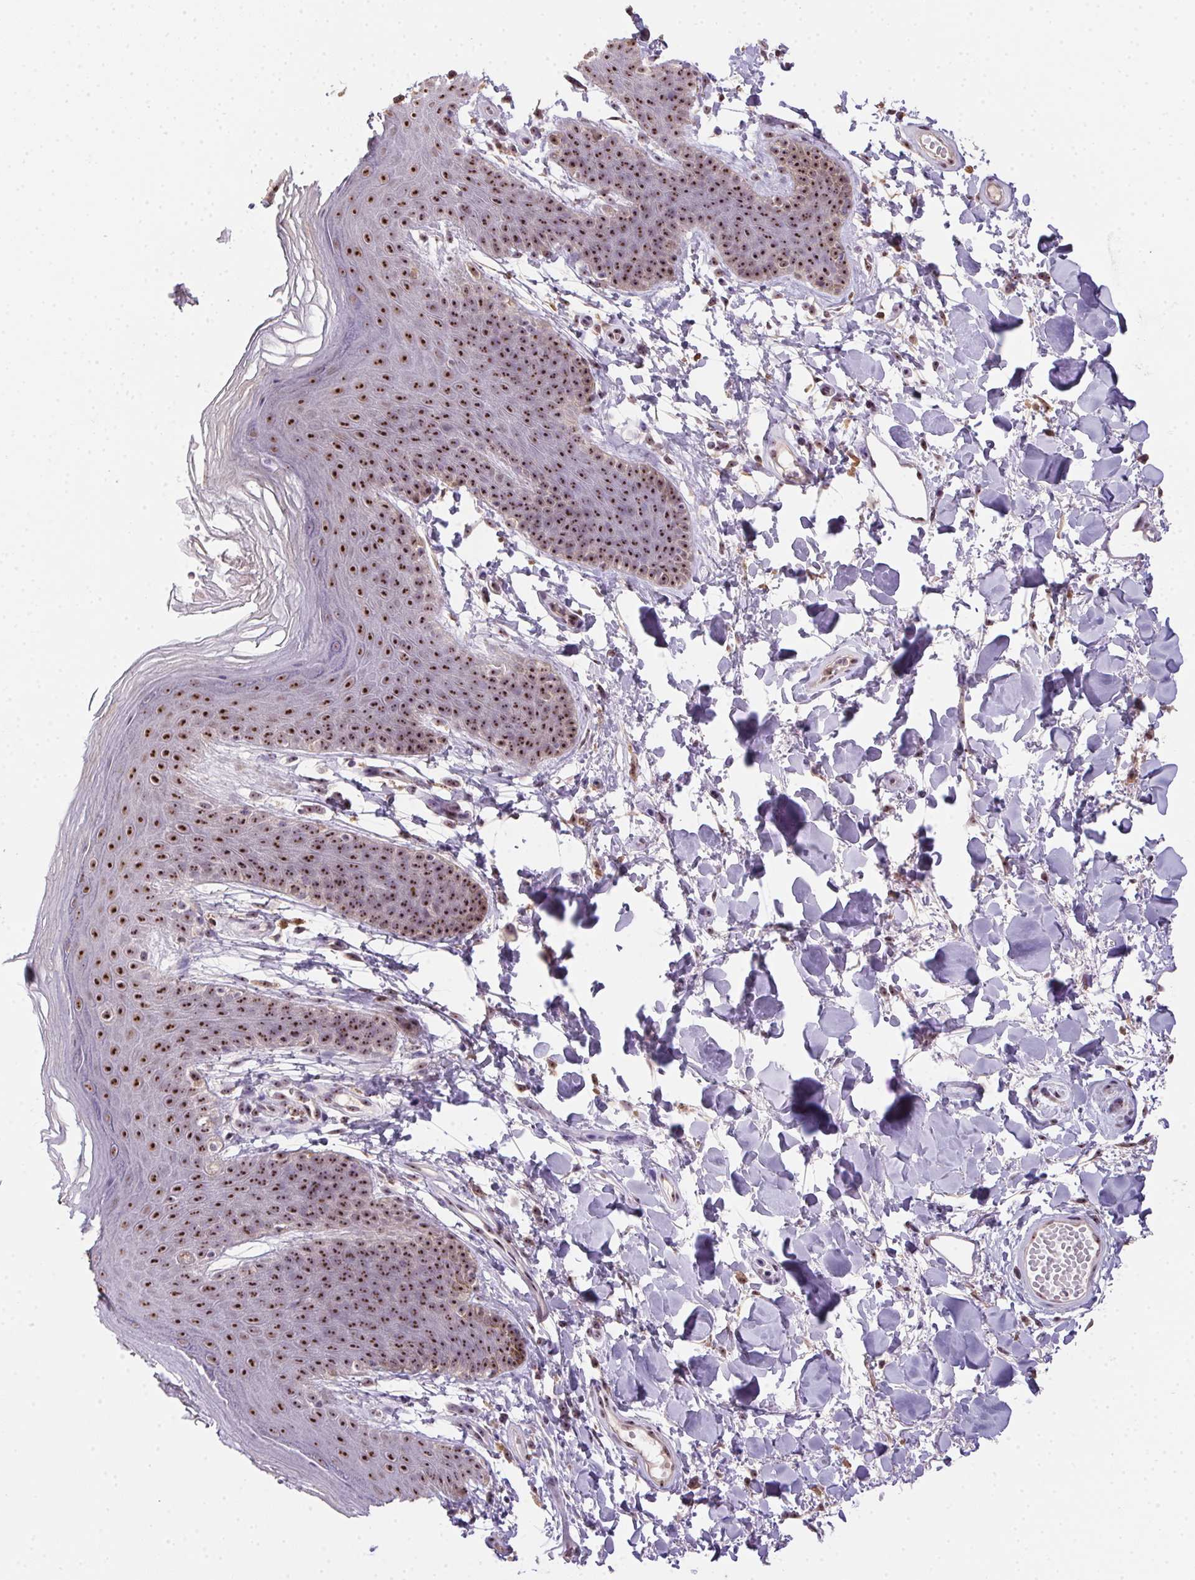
{"staining": {"intensity": "moderate", "quantity": ">75%", "location": "nuclear"}, "tissue": "skin", "cell_type": "Epidermal cells", "image_type": "normal", "snomed": [{"axis": "morphology", "description": "Normal tissue, NOS"}, {"axis": "topography", "description": "Anal"}], "caption": "High-power microscopy captured an IHC image of normal skin, revealing moderate nuclear expression in about >75% of epidermal cells.", "gene": "BATF2", "patient": {"sex": "male", "age": 53}}